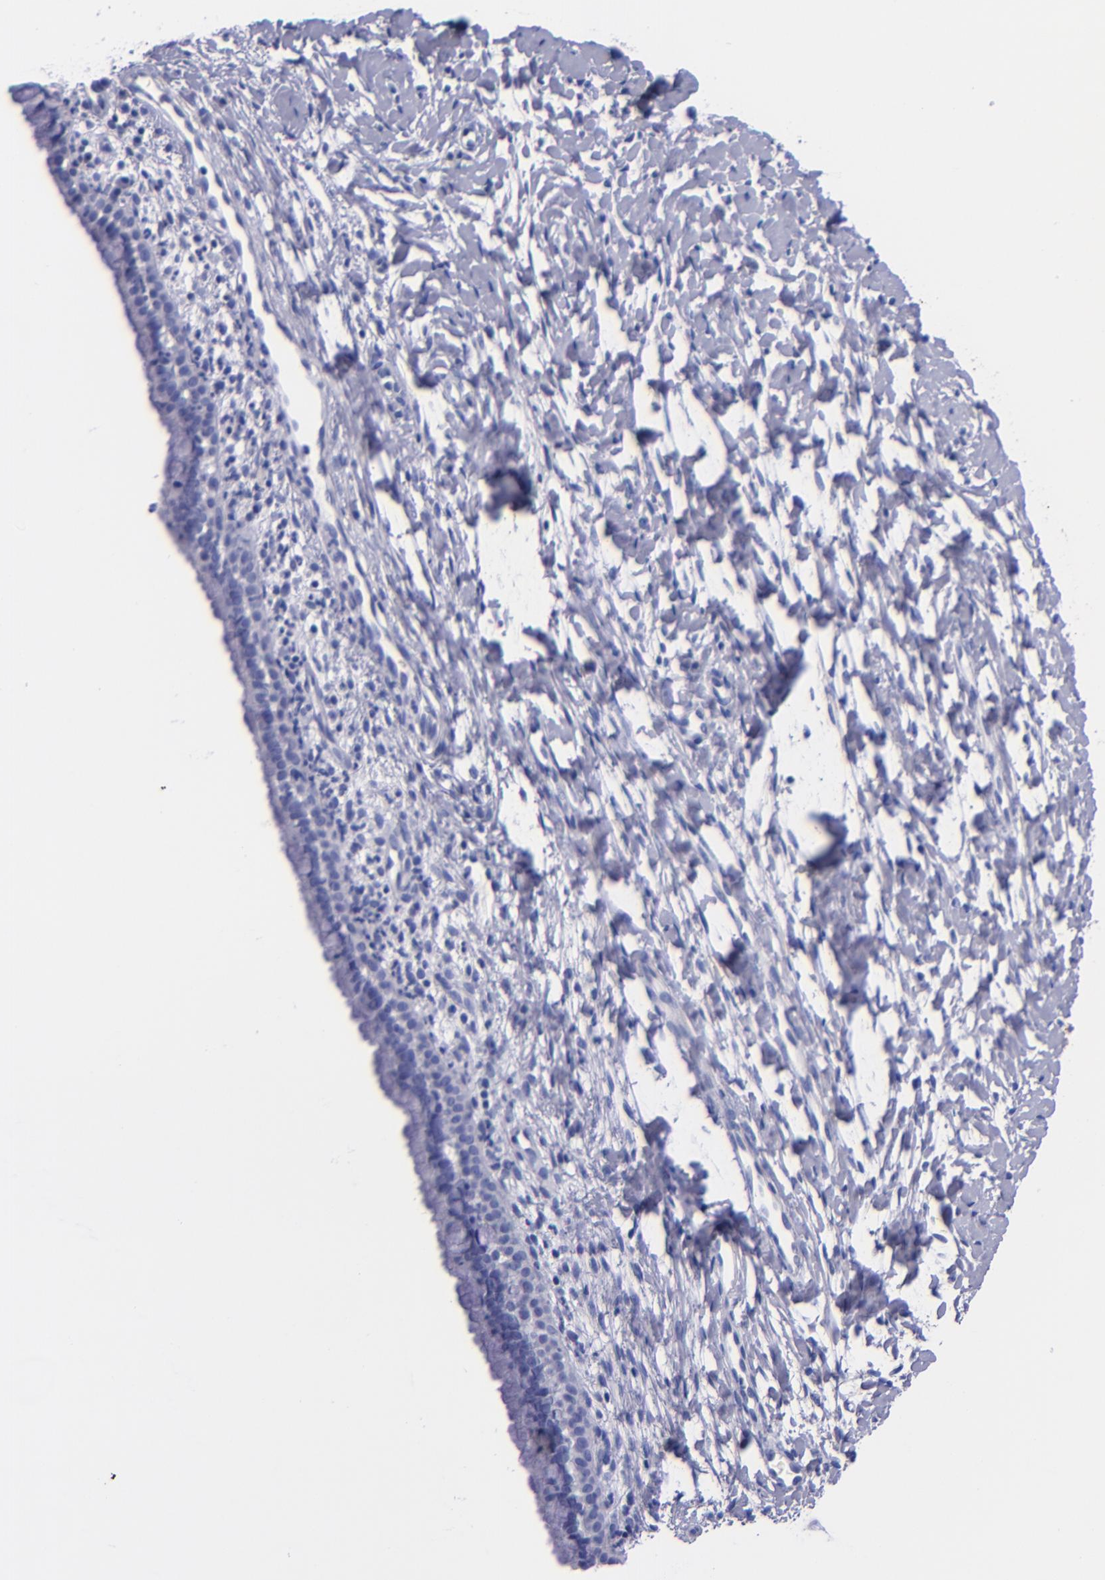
{"staining": {"intensity": "negative", "quantity": "none", "location": "none"}, "tissue": "cervix", "cell_type": "Glandular cells", "image_type": "normal", "snomed": [{"axis": "morphology", "description": "Normal tissue, NOS"}, {"axis": "topography", "description": "Cervix"}], "caption": "An IHC image of unremarkable cervix is shown. There is no staining in glandular cells of cervix. (DAB immunohistochemistry (IHC) with hematoxylin counter stain).", "gene": "SV2A", "patient": {"sex": "female", "age": 46}}